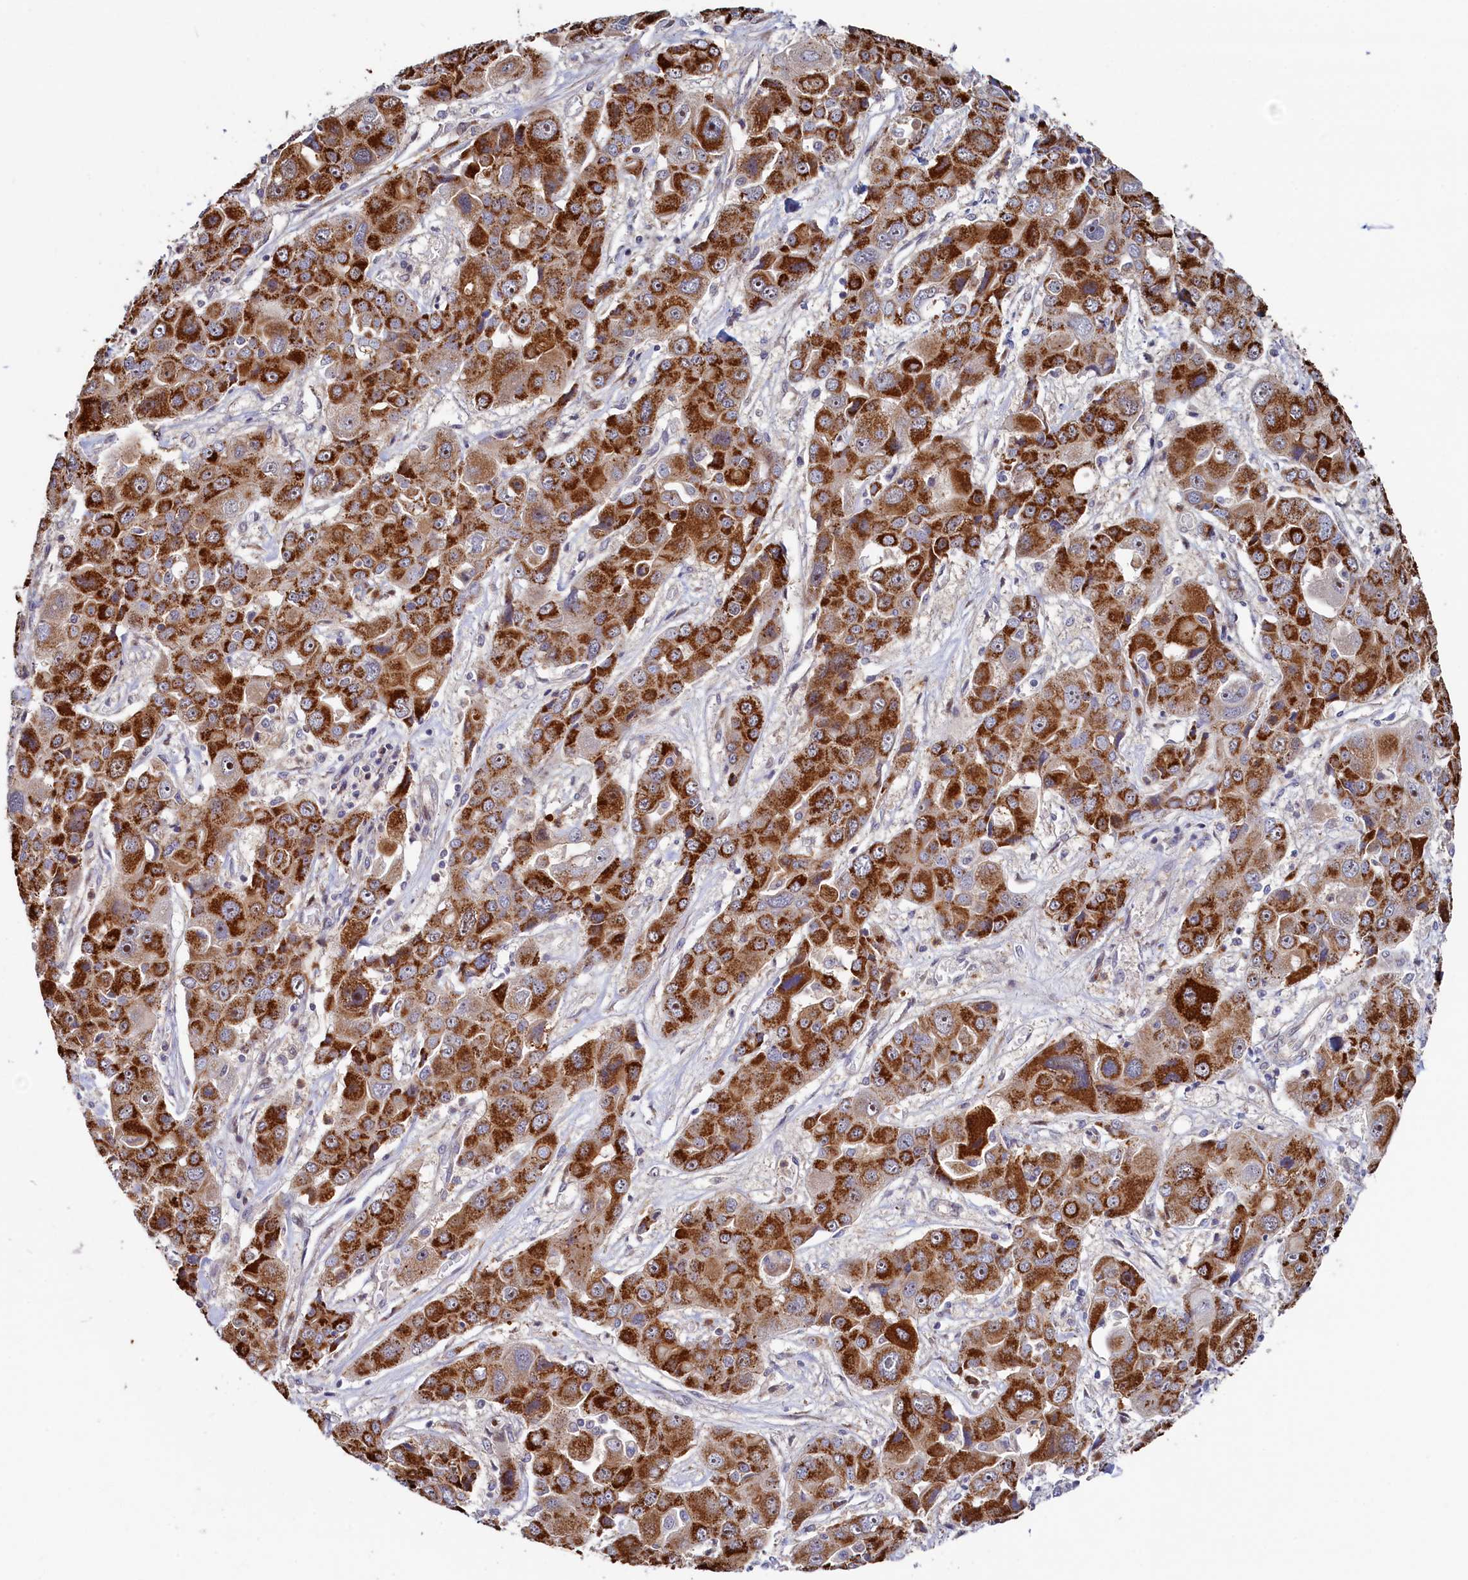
{"staining": {"intensity": "strong", "quantity": ">75%", "location": "cytoplasmic/membranous,nuclear"}, "tissue": "liver cancer", "cell_type": "Tumor cells", "image_type": "cancer", "snomed": [{"axis": "morphology", "description": "Cholangiocarcinoma"}, {"axis": "topography", "description": "Liver"}], "caption": "Immunohistochemistry (IHC) image of human liver cancer (cholangiocarcinoma) stained for a protein (brown), which exhibits high levels of strong cytoplasmic/membranous and nuclear positivity in approximately >75% of tumor cells.", "gene": "PIK3C3", "patient": {"sex": "male", "age": 67}}